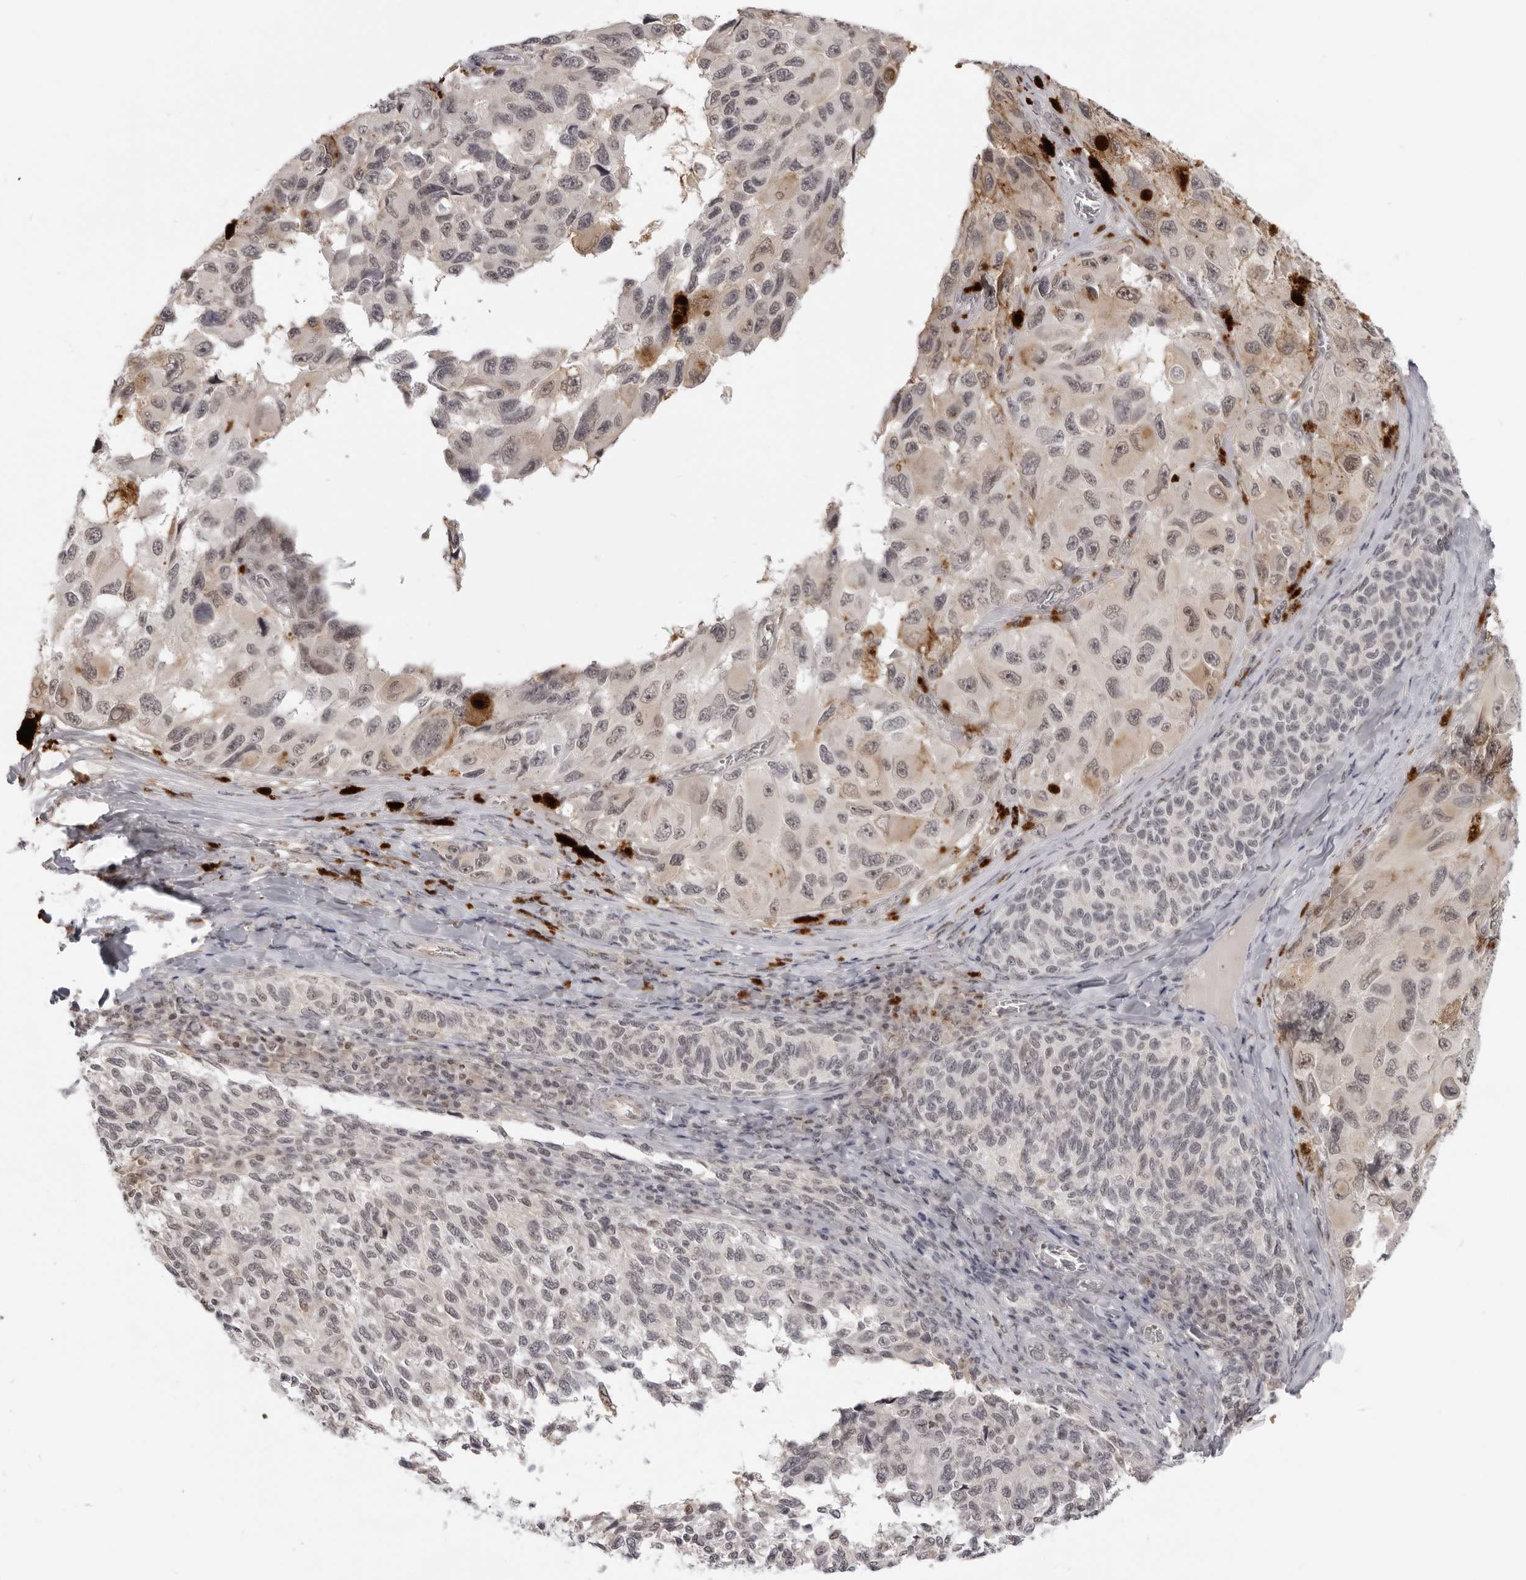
{"staining": {"intensity": "weak", "quantity": ">75%", "location": "nuclear"}, "tissue": "melanoma", "cell_type": "Tumor cells", "image_type": "cancer", "snomed": [{"axis": "morphology", "description": "Malignant melanoma, NOS"}, {"axis": "topography", "description": "Skin"}], "caption": "The micrograph demonstrates staining of malignant melanoma, revealing weak nuclear protein expression (brown color) within tumor cells.", "gene": "SRGAP2", "patient": {"sex": "female", "age": 73}}